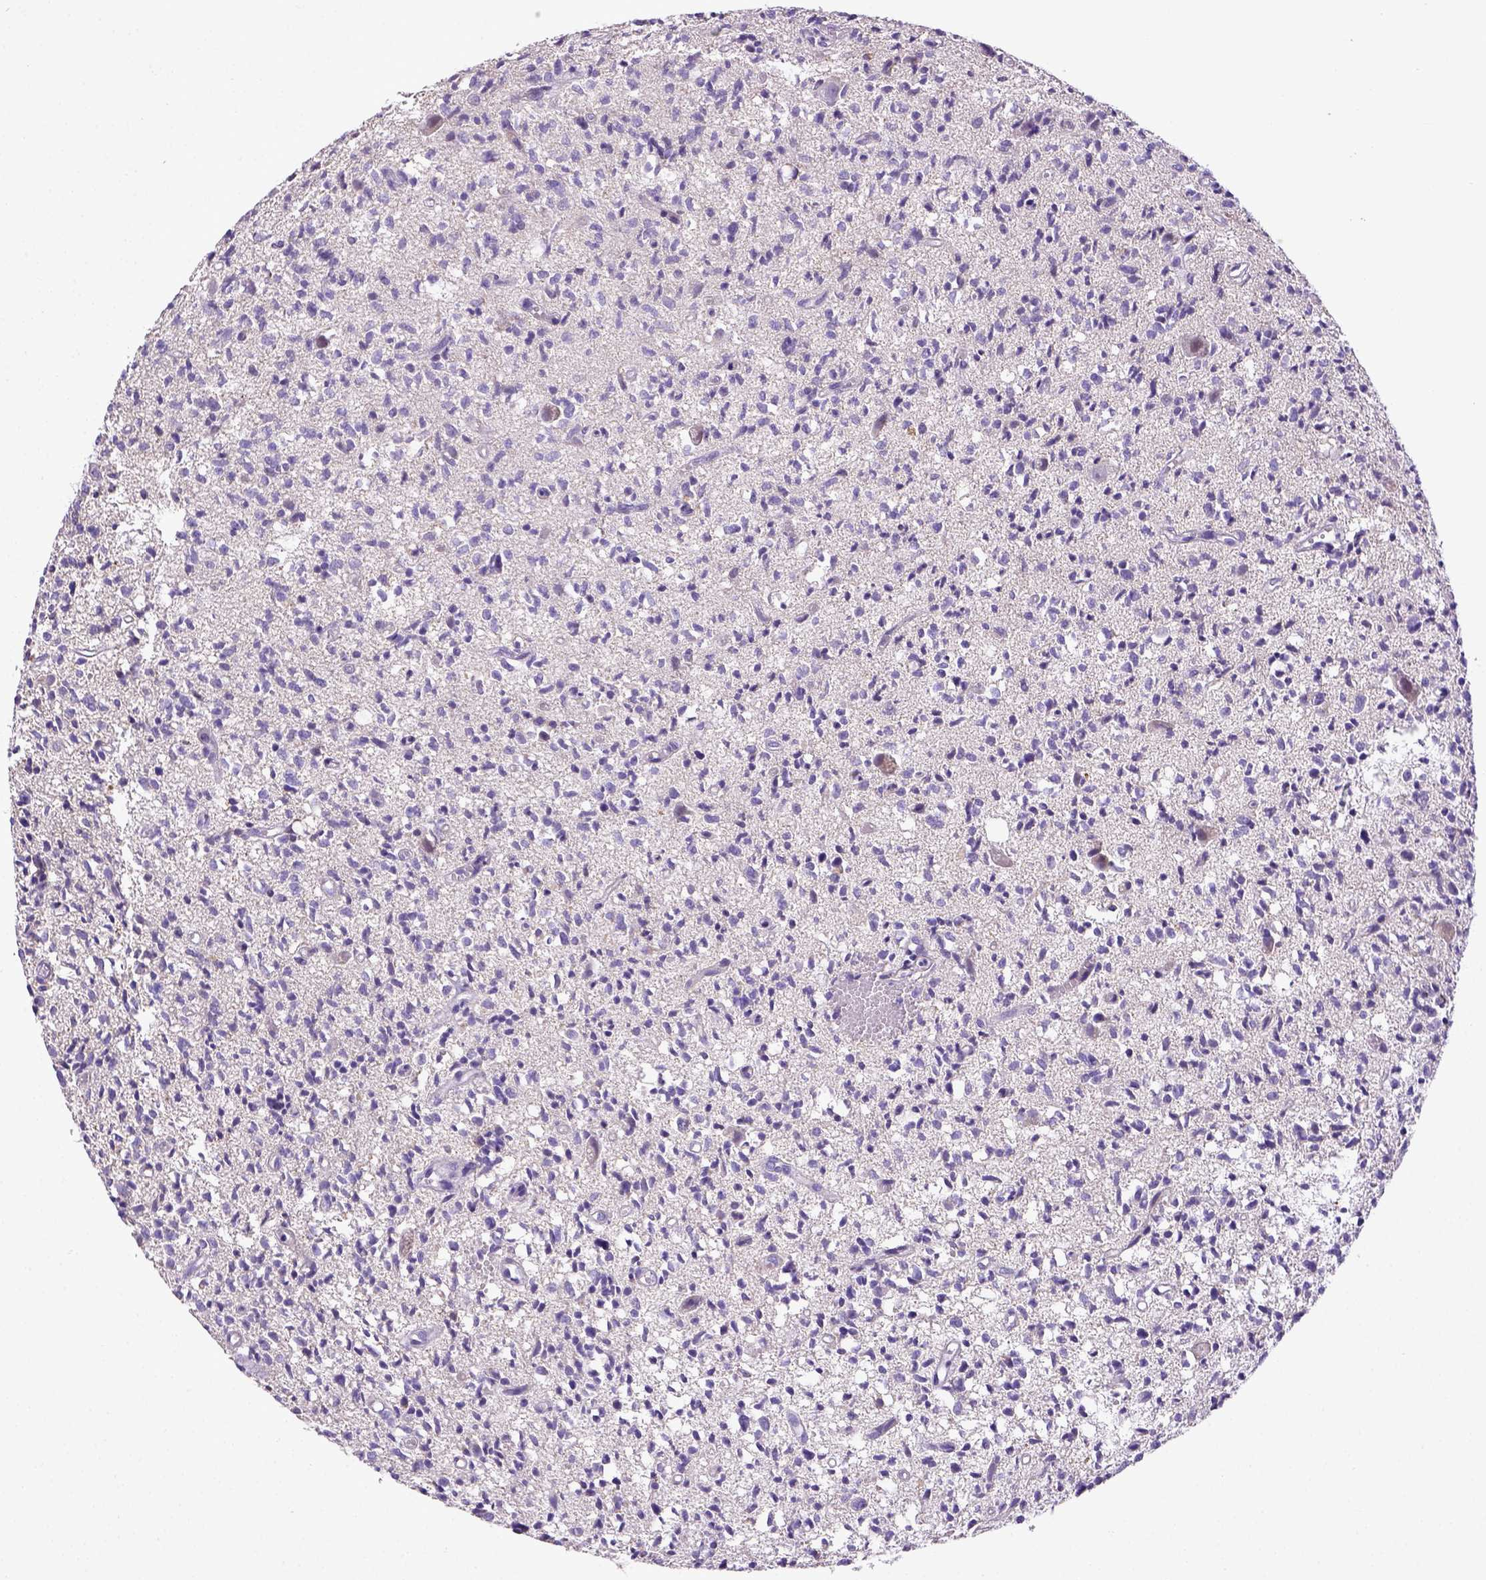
{"staining": {"intensity": "negative", "quantity": "none", "location": "none"}, "tissue": "glioma", "cell_type": "Tumor cells", "image_type": "cancer", "snomed": [{"axis": "morphology", "description": "Glioma, malignant, Low grade"}, {"axis": "topography", "description": "Brain"}], "caption": "The image shows no staining of tumor cells in malignant low-grade glioma.", "gene": "CD40", "patient": {"sex": "male", "age": 64}}